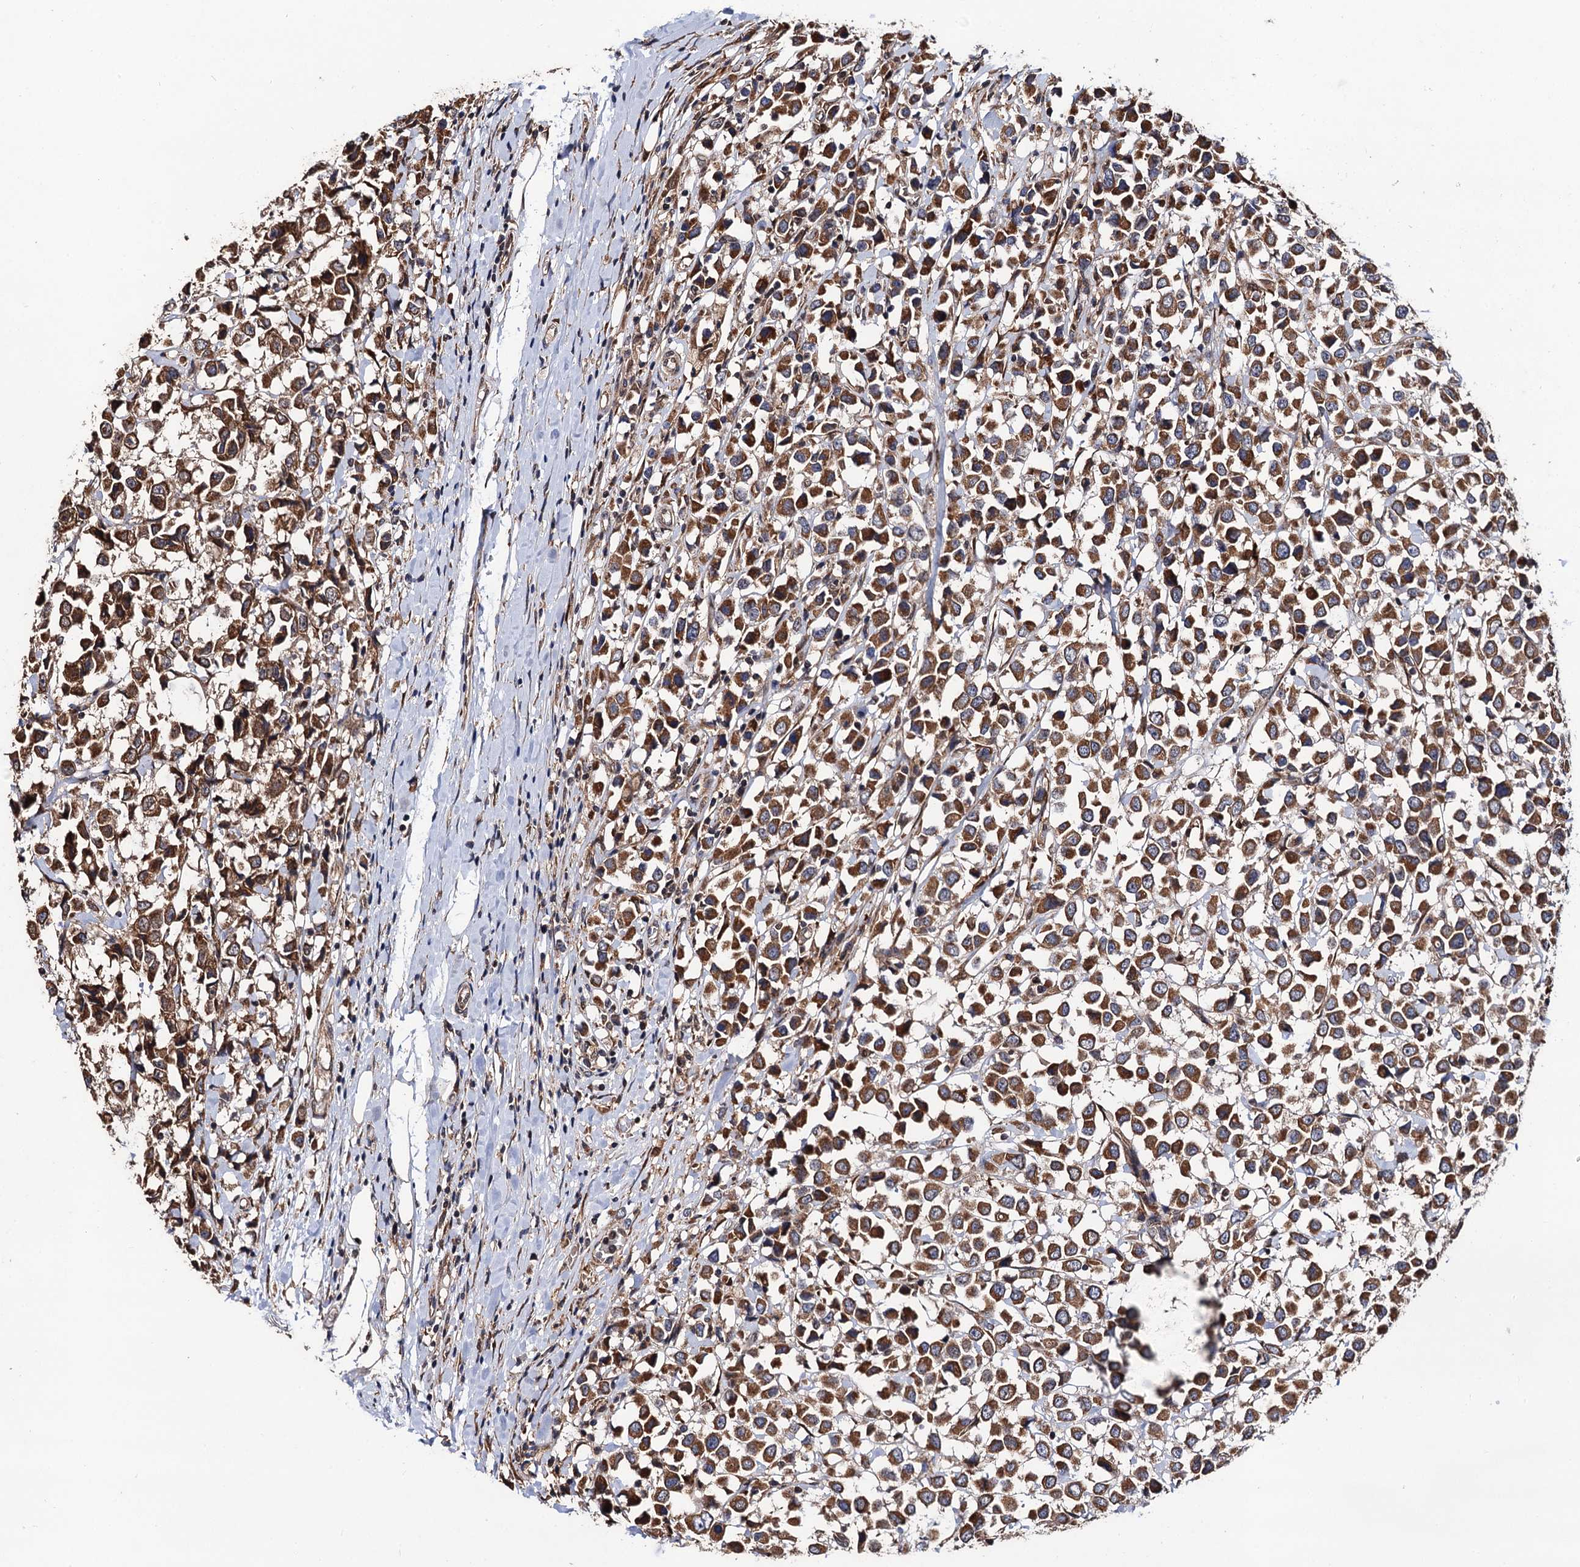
{"staining": {"intensity": "moderate", "quantity": ">75%", "location": "cytoplasmic/membranous"}, "tissue": "breast cancer", "cell_type": "Tumor cells", "image_type": "cancer", "snomed": [{"axis": "morphology", "description": "Duct carcinoma"}, {"axis": "topography", "description": "Breast"}], "caption": "Immunohistochemical staining of breast infiltrating ductal carcinoma displays medium levels of moderate cytoplasmic/membranous expression in about >75% of tumor cells. The staining was performed using DAB (3,3'-diaminobenzidine) to visualize the protein expression in brown, while the nuclei were stained in blue with hematoxylin (Magnification: 20x).", "gene": "MIER2", "patient": {"sex": "female", "age": 61}}